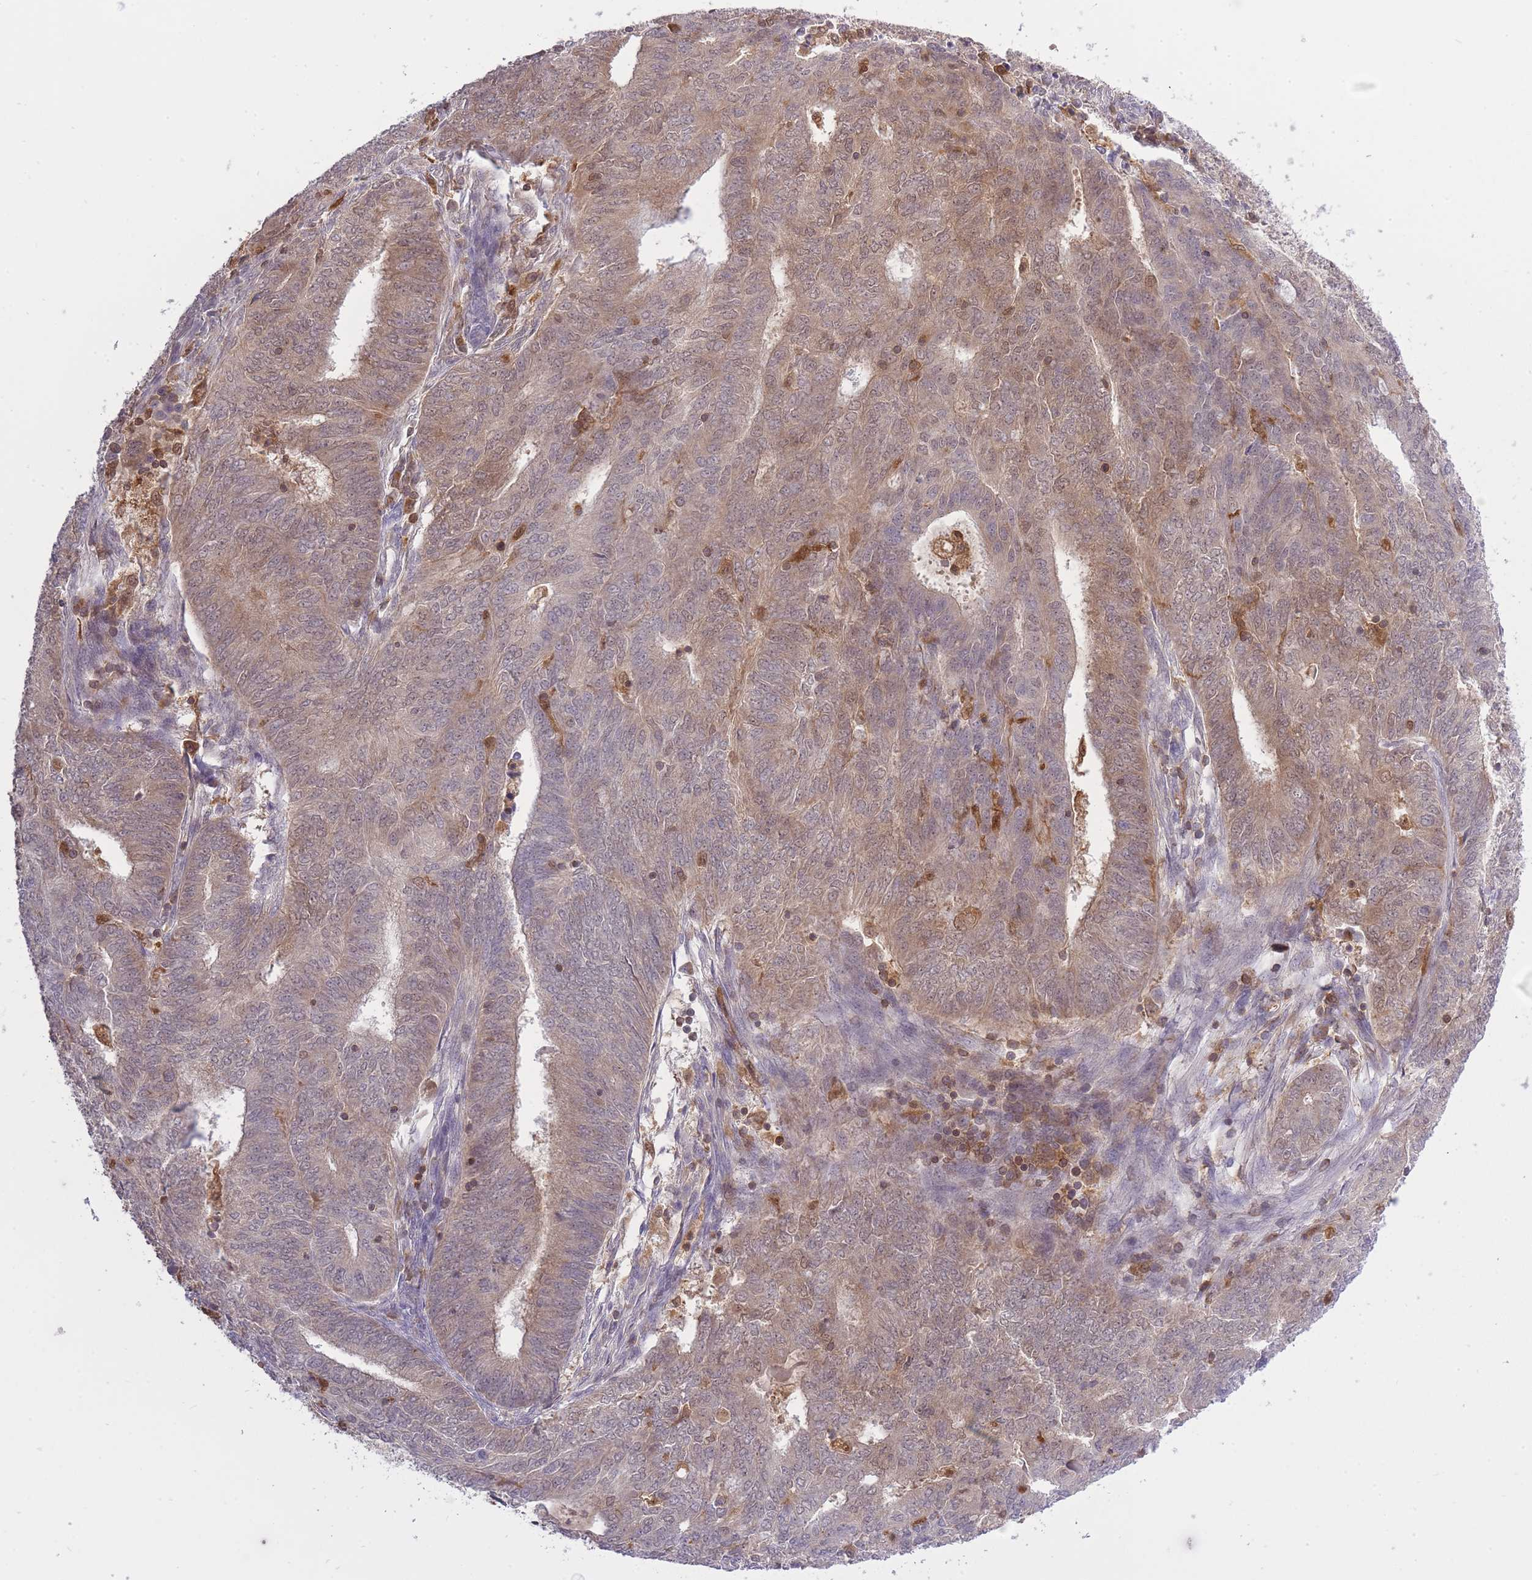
{"staining": {"intensity": "moderate", "quantity": ">75%", "location": "cytoplasmic/membranous,nuclear"}, "tissue": "endometrial cancer", "cell_type": "Tumor cells", "image_type": "cancer", "snomed": [{"axis": "morphology", "description": "Adenocarcinoma, NOS"}, {"axis": "topography", "description": "Endometrium"}], "caption": "Protein analysis of endometrial cancer tissue demonstrates moderate cytoplasmic/membranous and nuclear positivity in about >75% of tumor cells.", "gene": "CXorf38", "patient": {"sex": "female", "age": 62}}